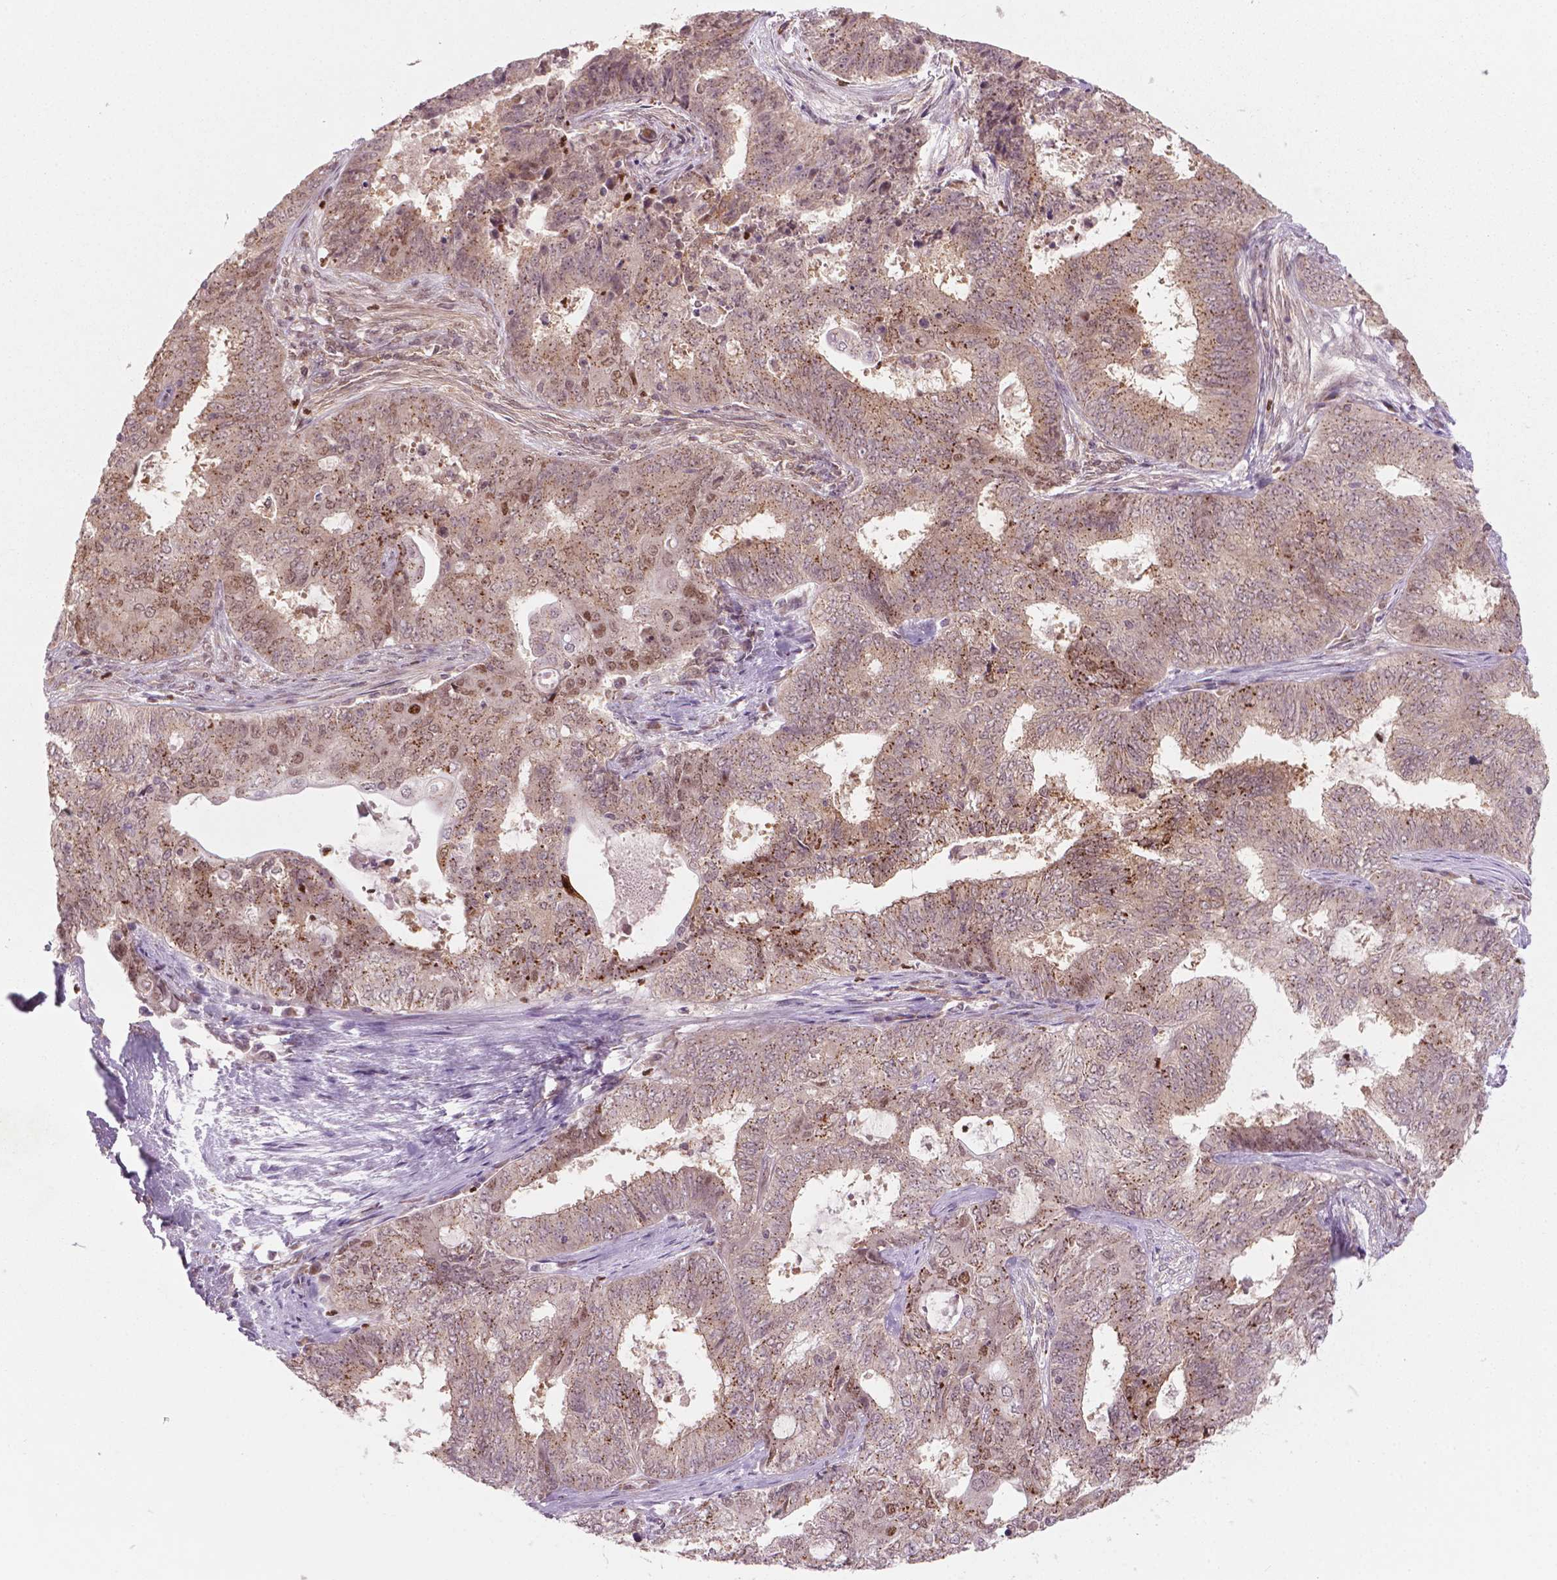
{"staining": {"intensity": "moderate", "quantity": "<25%", "location": "cytoplasmic/membranous,nuclear"}, "tissue": "endometrial cancer", "cell_type": "Tumor cells", "image_type": "cancer", "snomed": [{"axis": "morphology", "description": "Adenocarcinoma, NOS"}, {"axis": "topography", "description": "Endometrium"}], "caption": "Immunohistochemical staining of endometrial cancer (adenocarcinoma) displays moderate cytoplasmic/membranous and nuclear protein expression in about <25% of tumor cells.", "gene": "NFAT5", "patient": {"sex": "female", "age": 62}}